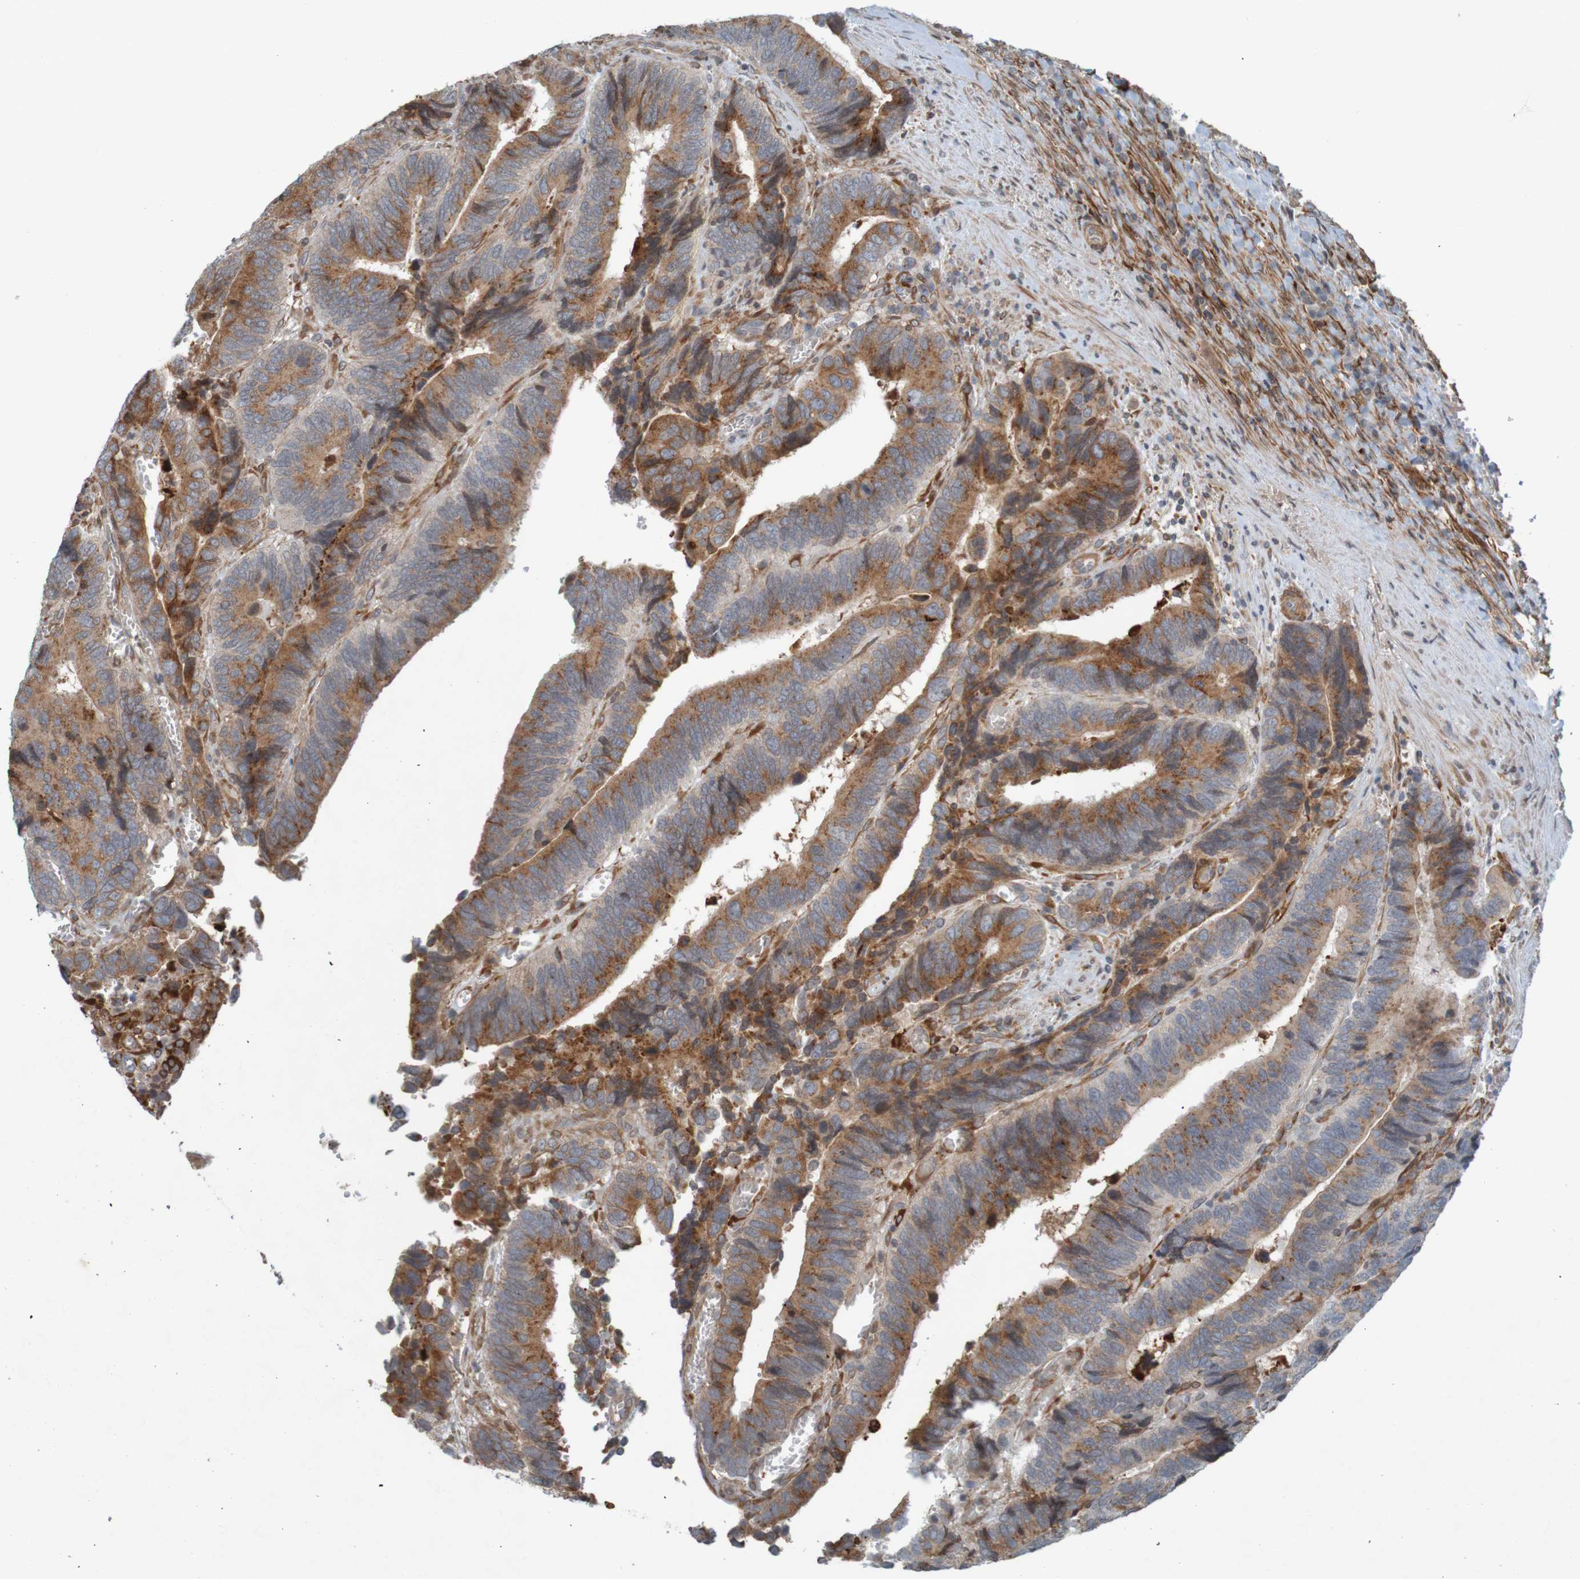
{"staining": {"intensity": "moderate", "quantity": ">75%", "location": "cytoplasmic/membranous"}, "tissue": "colorectal cancer", "cell_type": "Tumor cells", "image_type": "cancer", "snomed": [{"axis": "morphology", "description": "Adenocarcinoma, NOS"}, {"axis": "topography", "description": "Colon"}], "caption": "Immunohistochemistry (IHC) photomicrograph of human adenocarcinoma (colorectal) stained for a protein (brown), which demonstrates medium levels of moderate cytoplasmic/membranous staining in approximately >75% of tumor cells.", "gene": "GUCY1A1", "patient": {"sex": "male", "age": 72}}